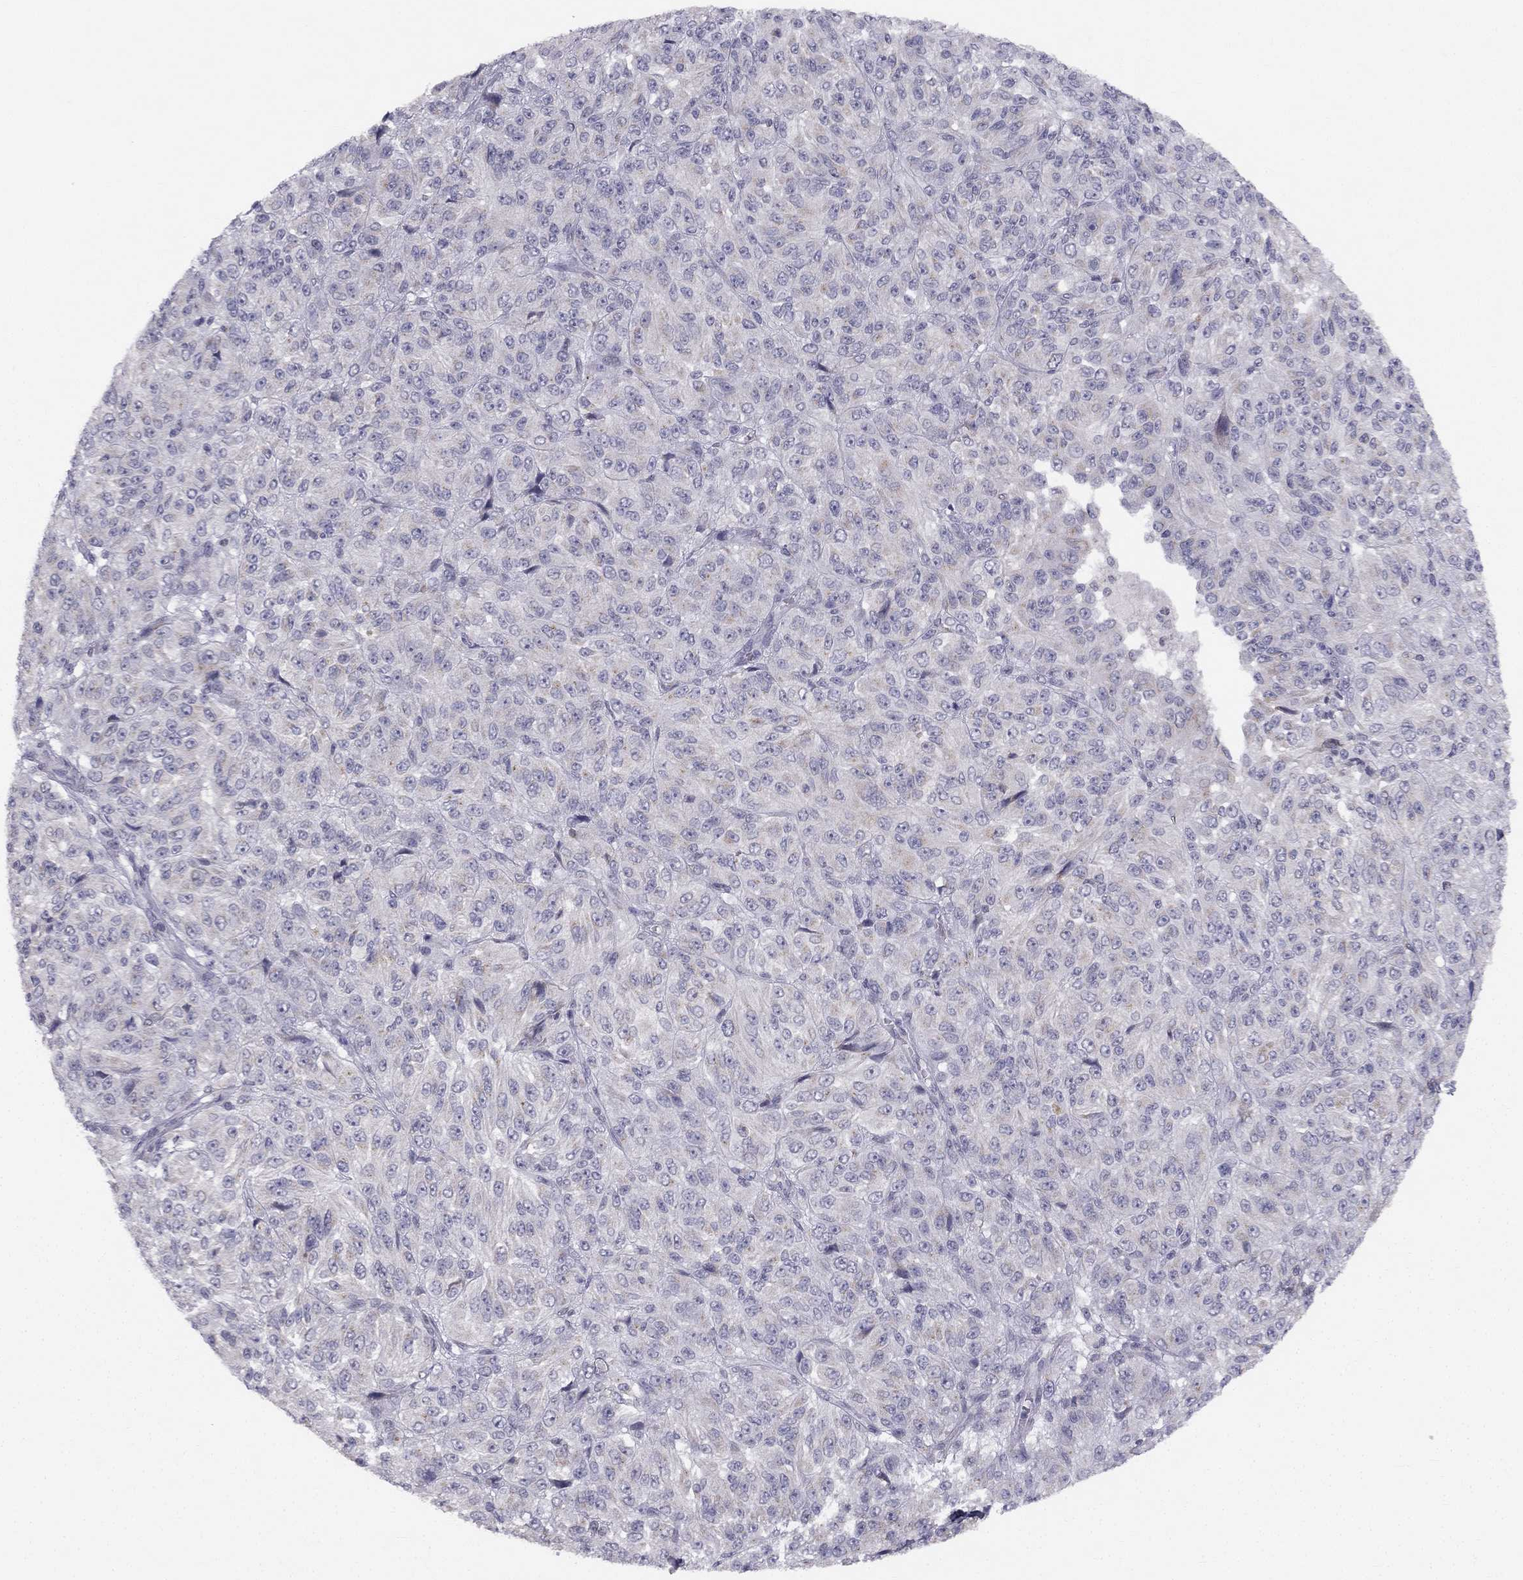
{"staining": {"intensity": "negative", "quantity": "none", "location": "none"}, "tissue": "melanoma", "cell_type": "Tumor cells", "image_type": "cancer", "snomed": [{"axis": "morphology", "description": "Malignant melanoma, Metastatic site"}, {"axis": "topography", "description": "Brain"}], "caption": "Tumor cells show no significant protein expression in melanoma. (Brightfield microscopy of DAB IHC at high magnification).", "gene": "TRPS1", "patient": {"sex": "female", "age": 56}}